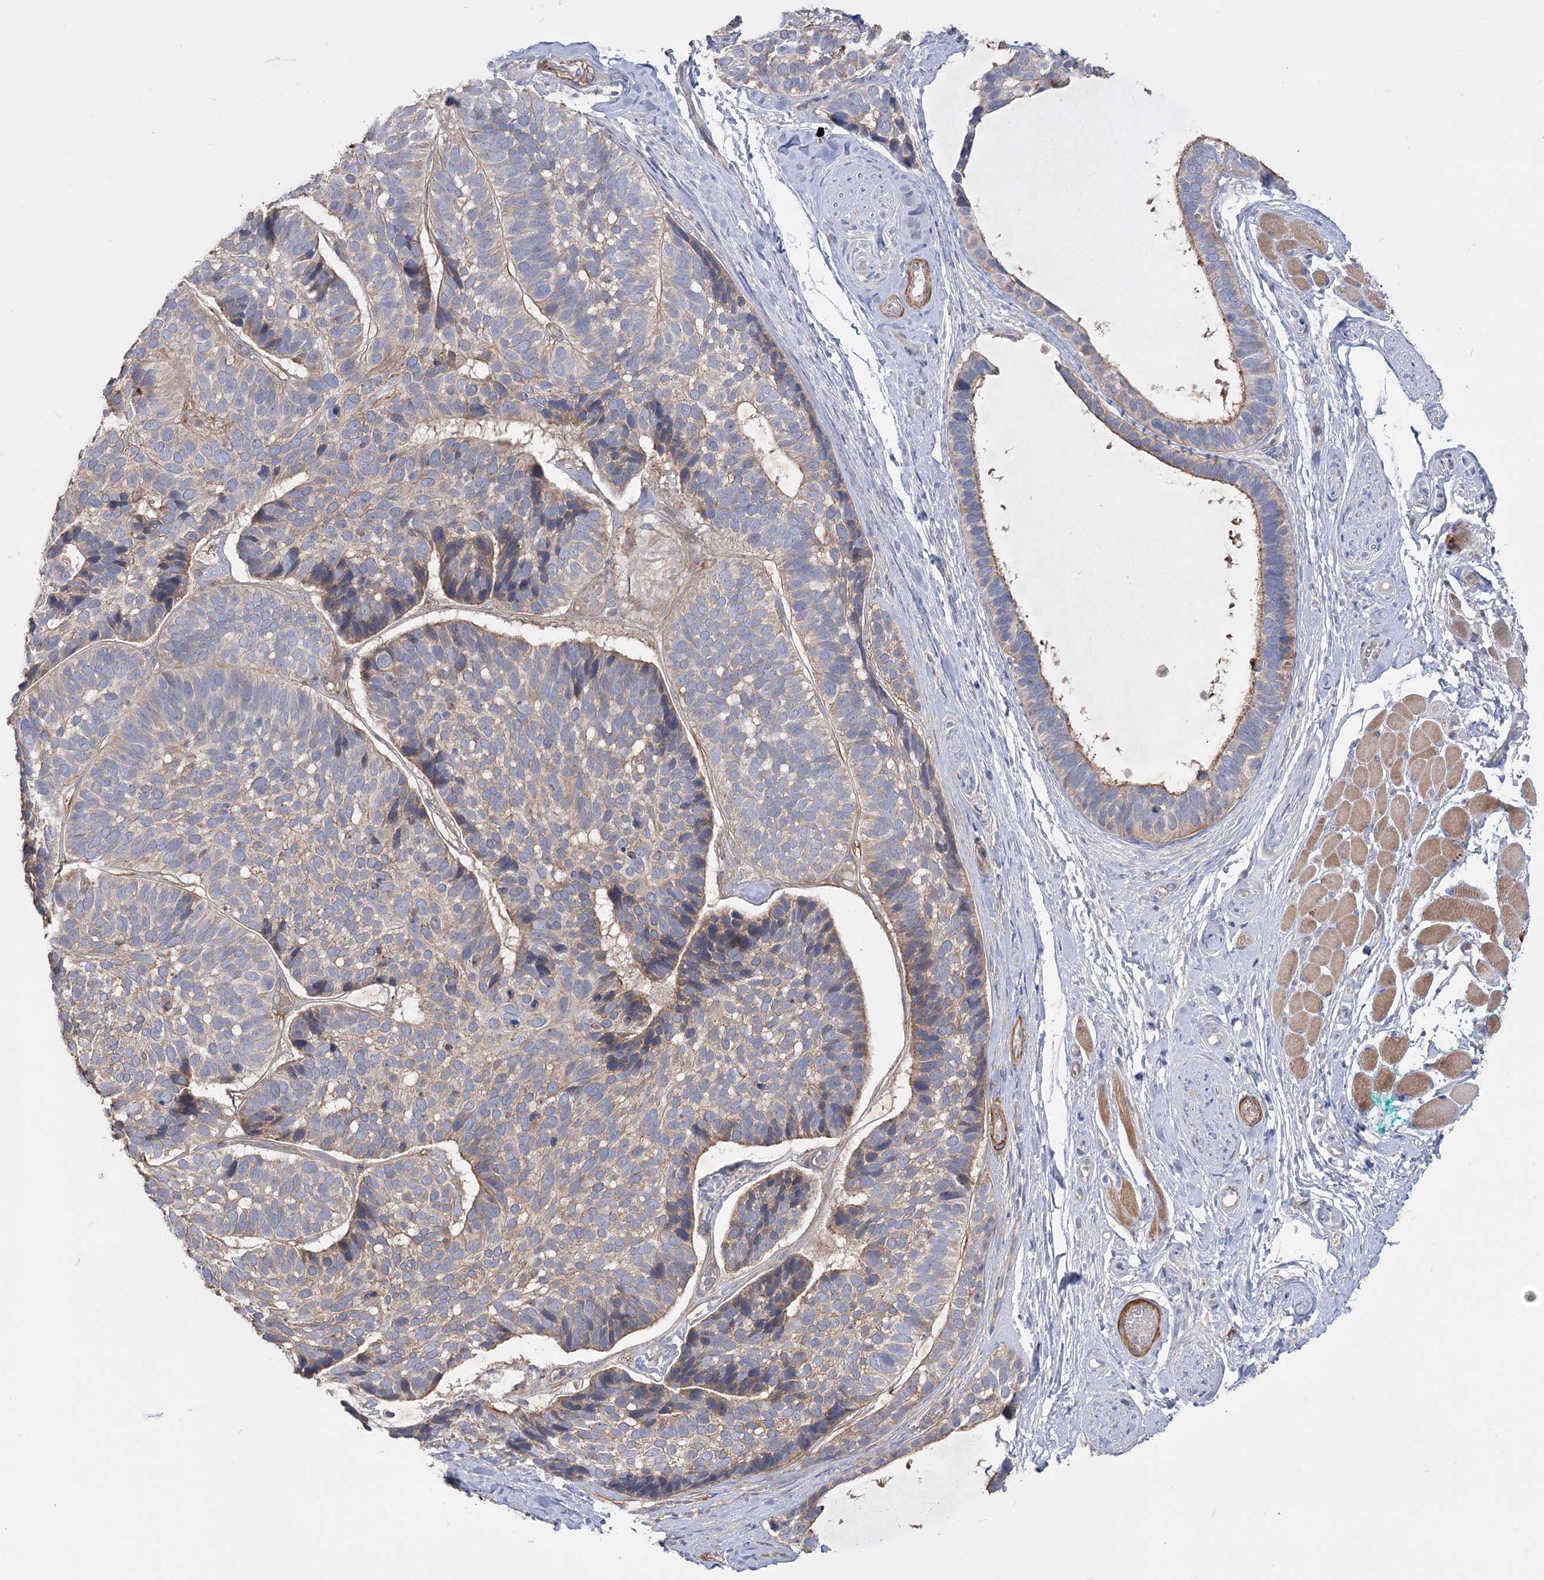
{"staining": {"intensity": "weak", "quantity": ">75%", "location": "cytoplasmic/membranous"}, "tissue": "skin cancer", "cell_type": "Tumor cells", "image_type": "cancer", "snomed": [{"axis": "morphology", "description": "Basal cell carcinoma"}, {"axis": "topography", "description": "Skin"}], "caption": "The micrograph shows a brown stain indicating the presence of a protein in the cytoplasmic/membranous of tumor cells in basal cell carcinoma (skin).", "gene": "SLFN14", "patient": {"sex": "male", "age": 62}}